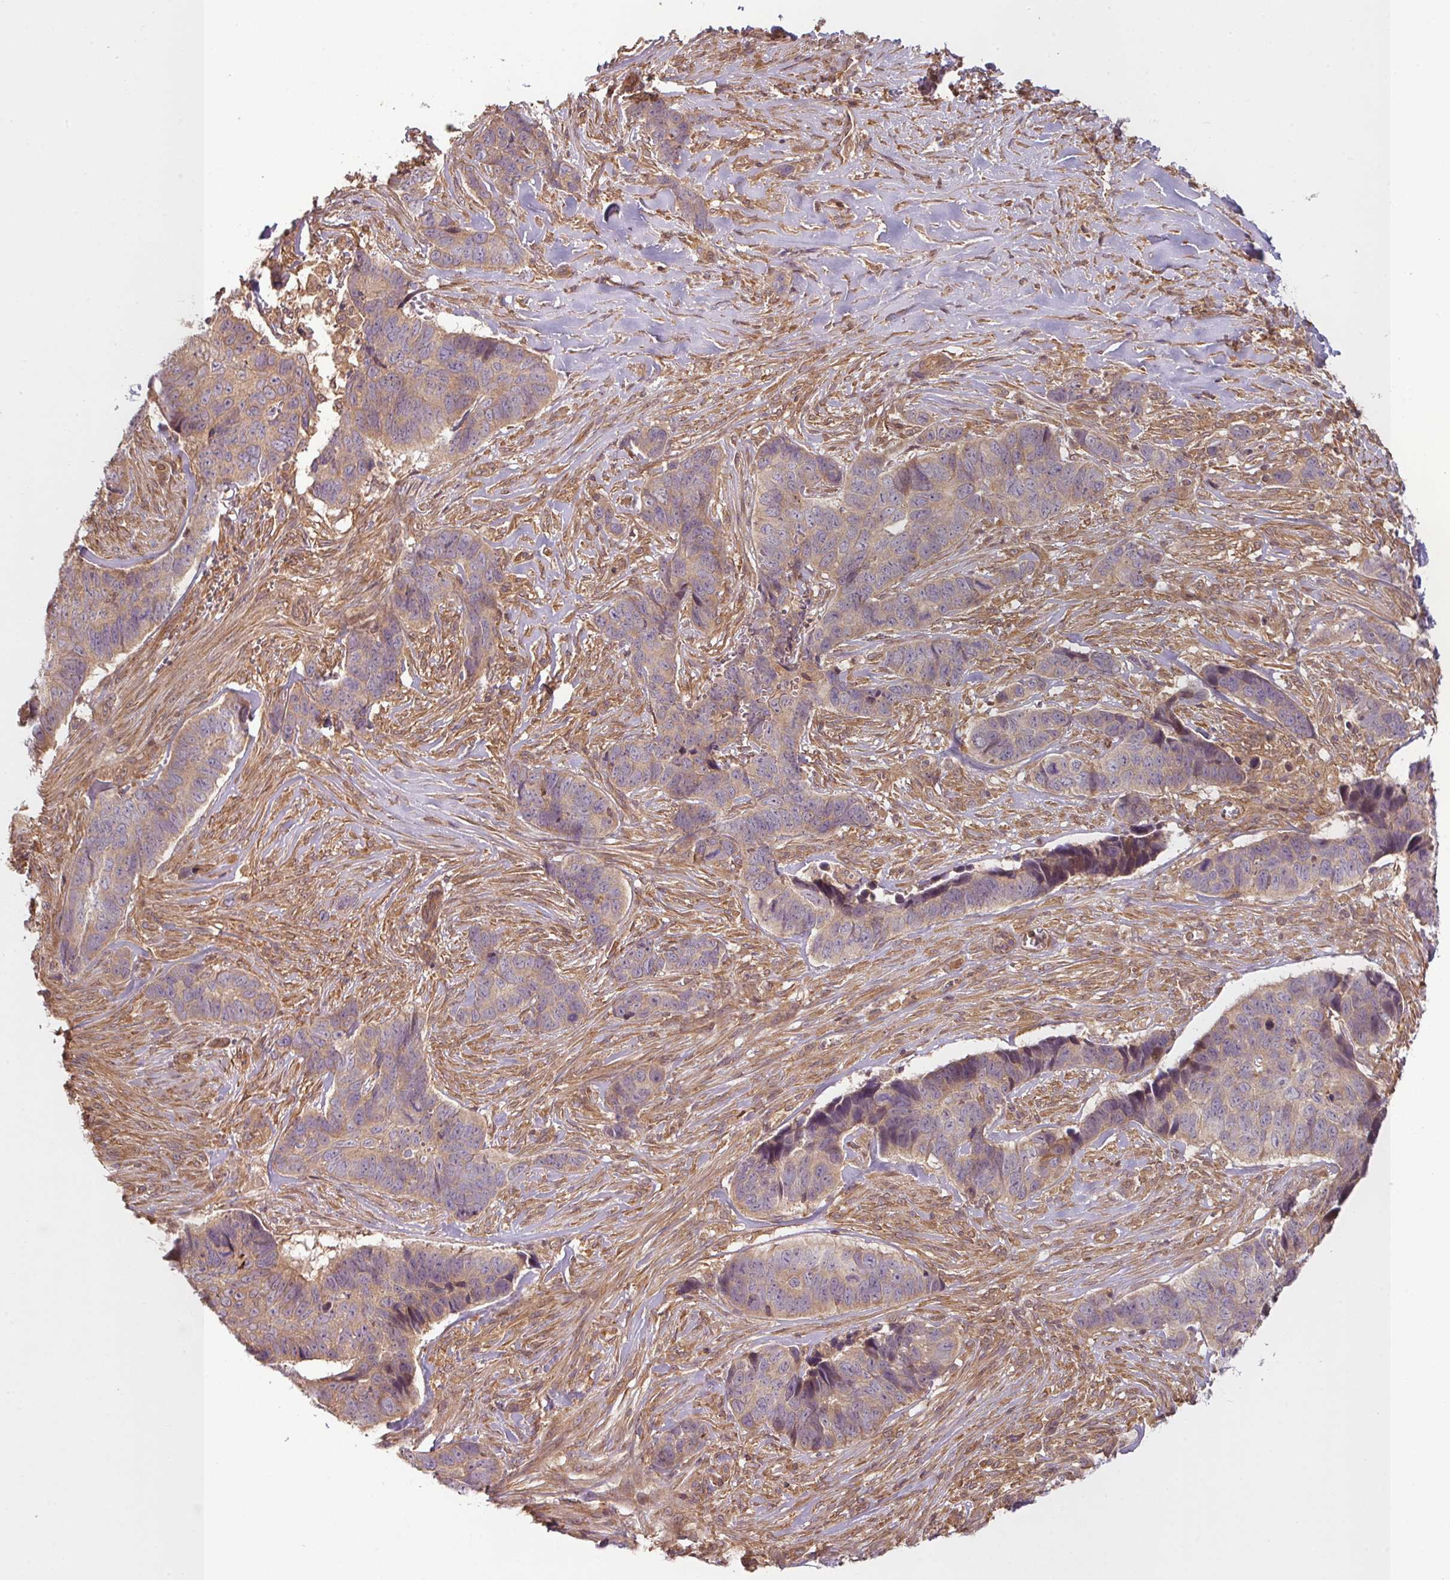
{"staining": {"intensity": "moderate", "quantity": "25%-75%", "location": "cytoplasmic/membranous"}, "tissue": "skin cancer", "cell_type": "Tumor cells", "image_type": "cancer", "snomed": [{"axis": "morphology", "description": "Basal cell carcinoma"}, {"axis": "topography", "description": "Skin"}], "caption": "Skin basal cell carcinoma tissue shows moderate cytoplasmic/membranous positivity in approximately 25%-75% of tumor cells", "gene": "RNF31", "patient": {"sex": "female", "age": 82}}